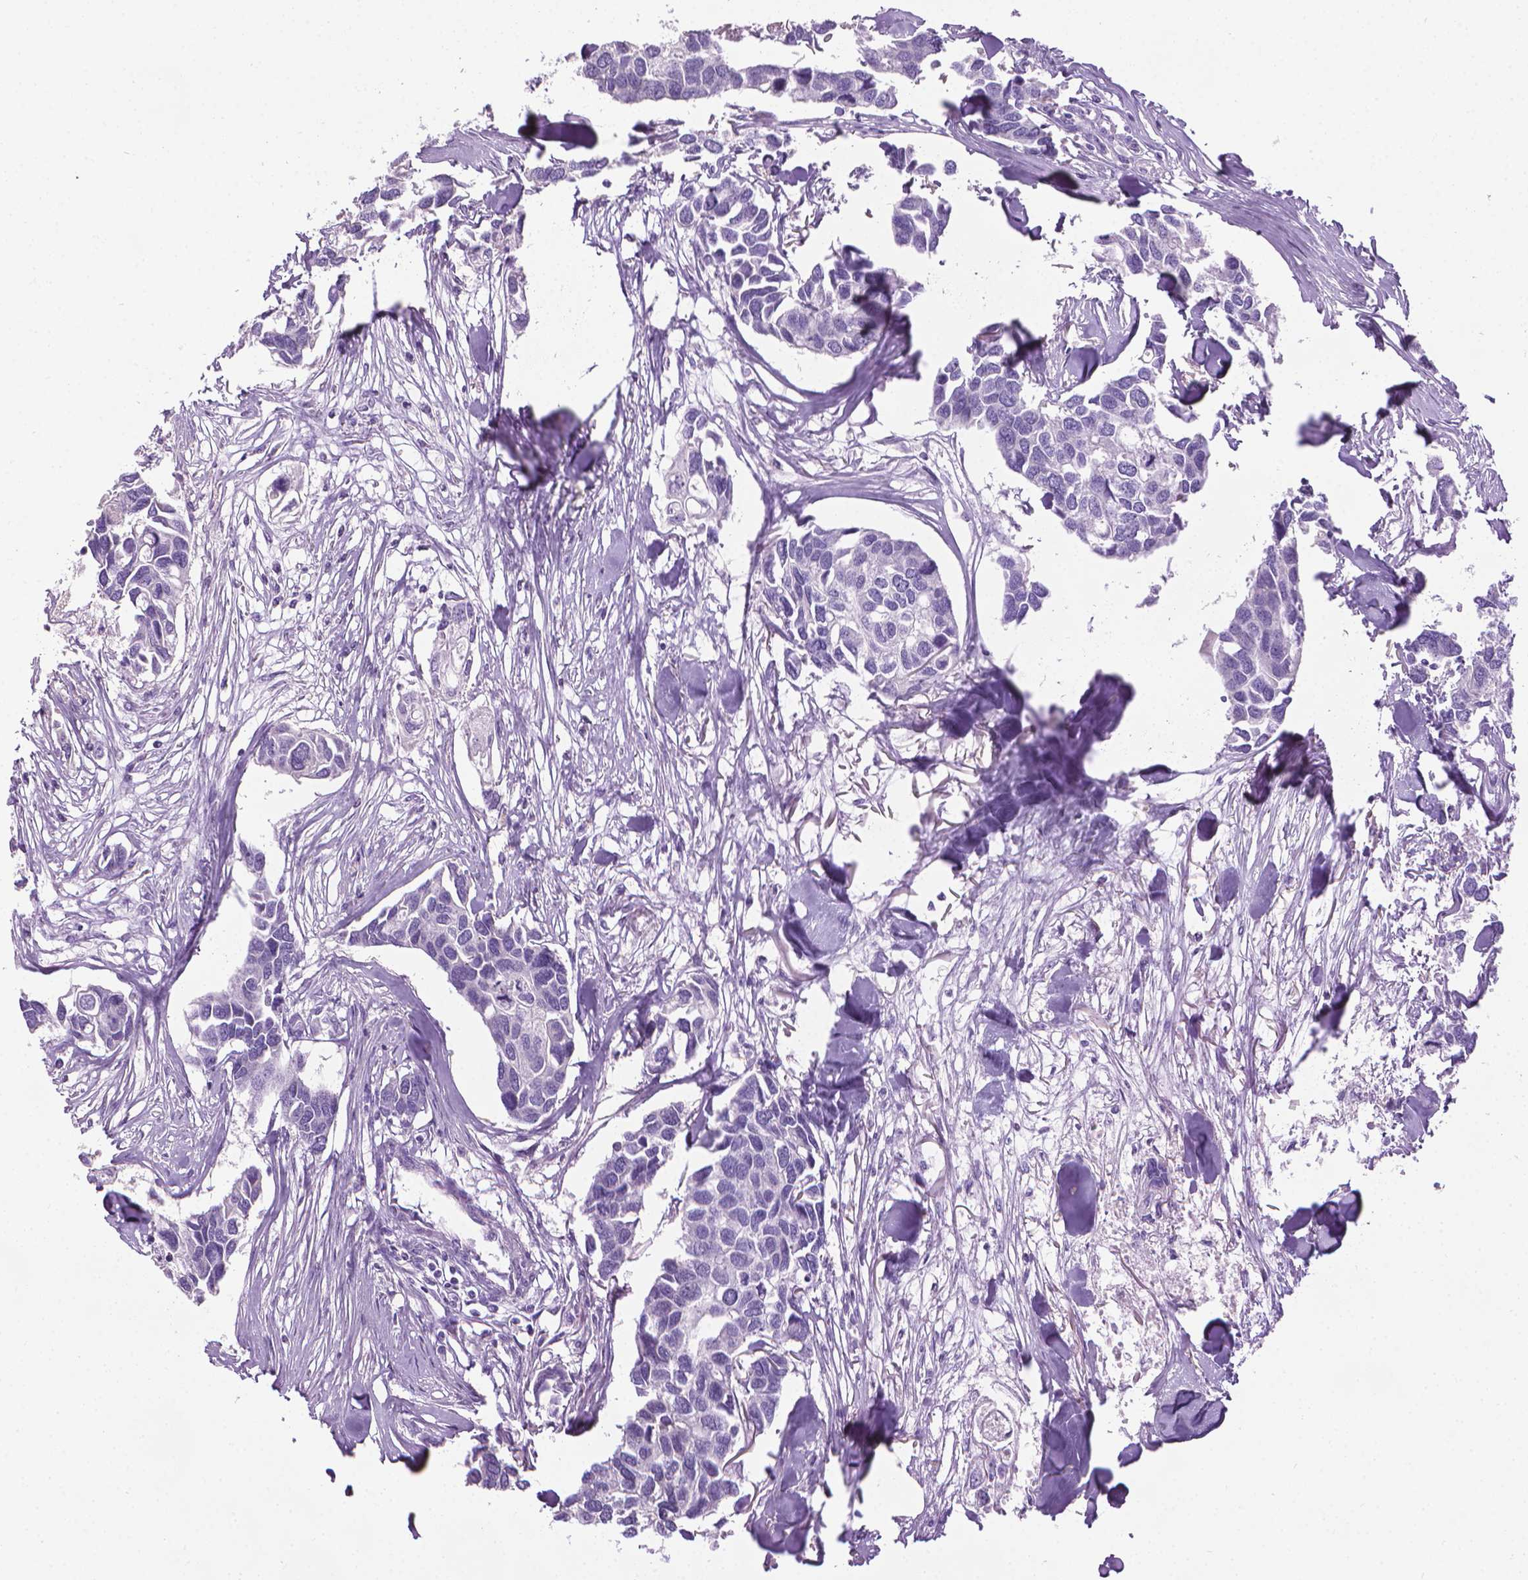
{"staining": {"intensity": "negative", "quantity": "none", "location": "none"}, "tissue": "breast cancer", "cell_type": "Tumor cells", "image_type": "cancer", "snomed": [{"axis": "morphology", "description": "Duct carcinoma"}, {"axis": "topography", "description": "Breast"}], "caption": "There is no significant expression in tumor cells of breast cancer (intraductal carcinoma).", "gene": "DNAI7", "patient": {"sex": "female", "age": 83}}